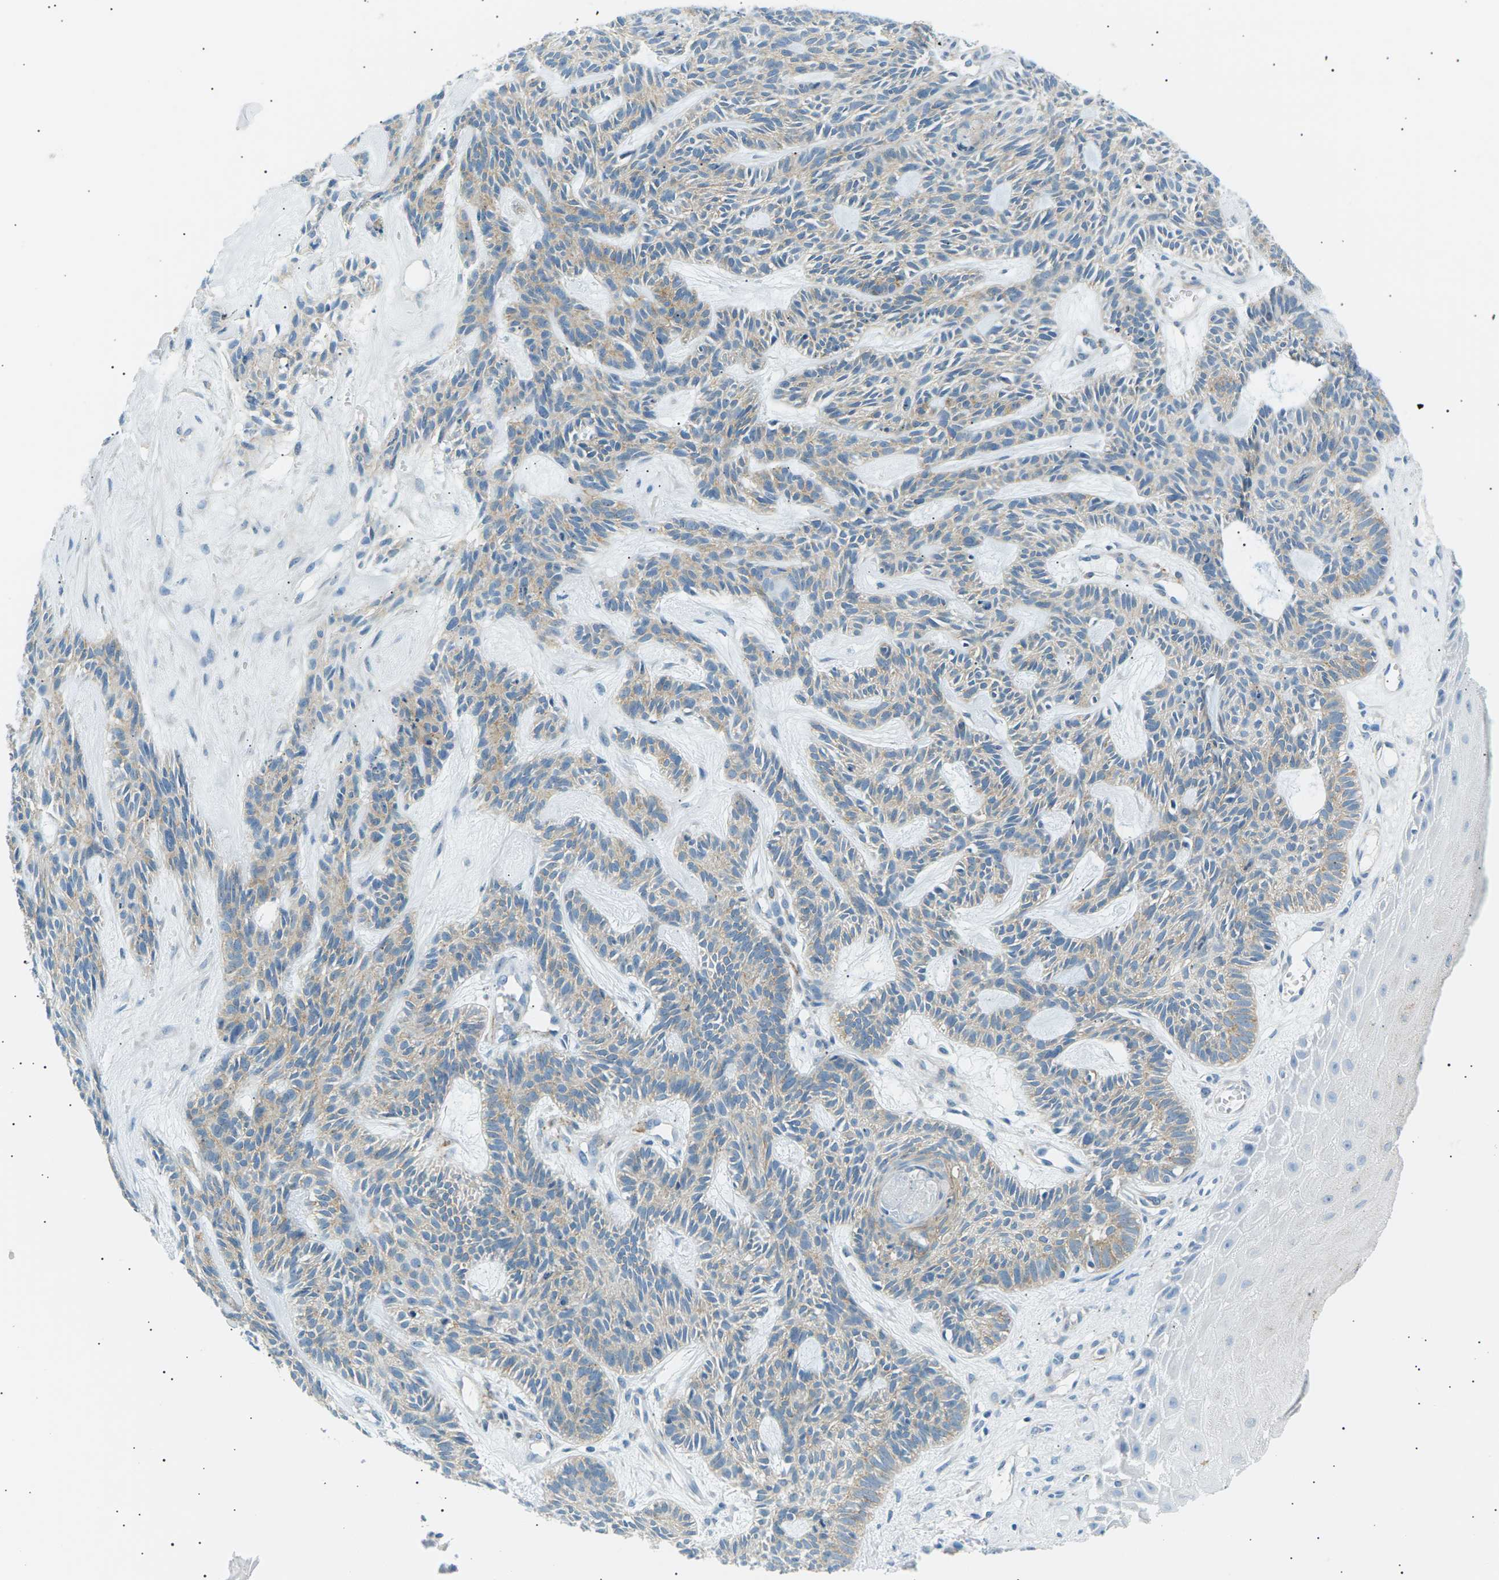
{"staining": {"intensity": "weak", "quantity": "25%-75%", "location": "cytoplasmic/membranous"}, "tissue": "skin cancer", "cell_type": "Tumor cells", "image_type": "cancer", "snomed": [{"axis": "morphology", "description": "Basal cell carcinoma"}, {"axis": "topography", "description": "Skin"}], "caption": "An image of skin cancer (basal cell carcinoma) stained for a protein displays weak cytoplasmic/membranous brown staining in tumor cells. (brown staining indicates protein expression, while blue staining denotes nuclei).", "gene": "SEPTIN5", "patient": {"sex": "male", "age": 67}}